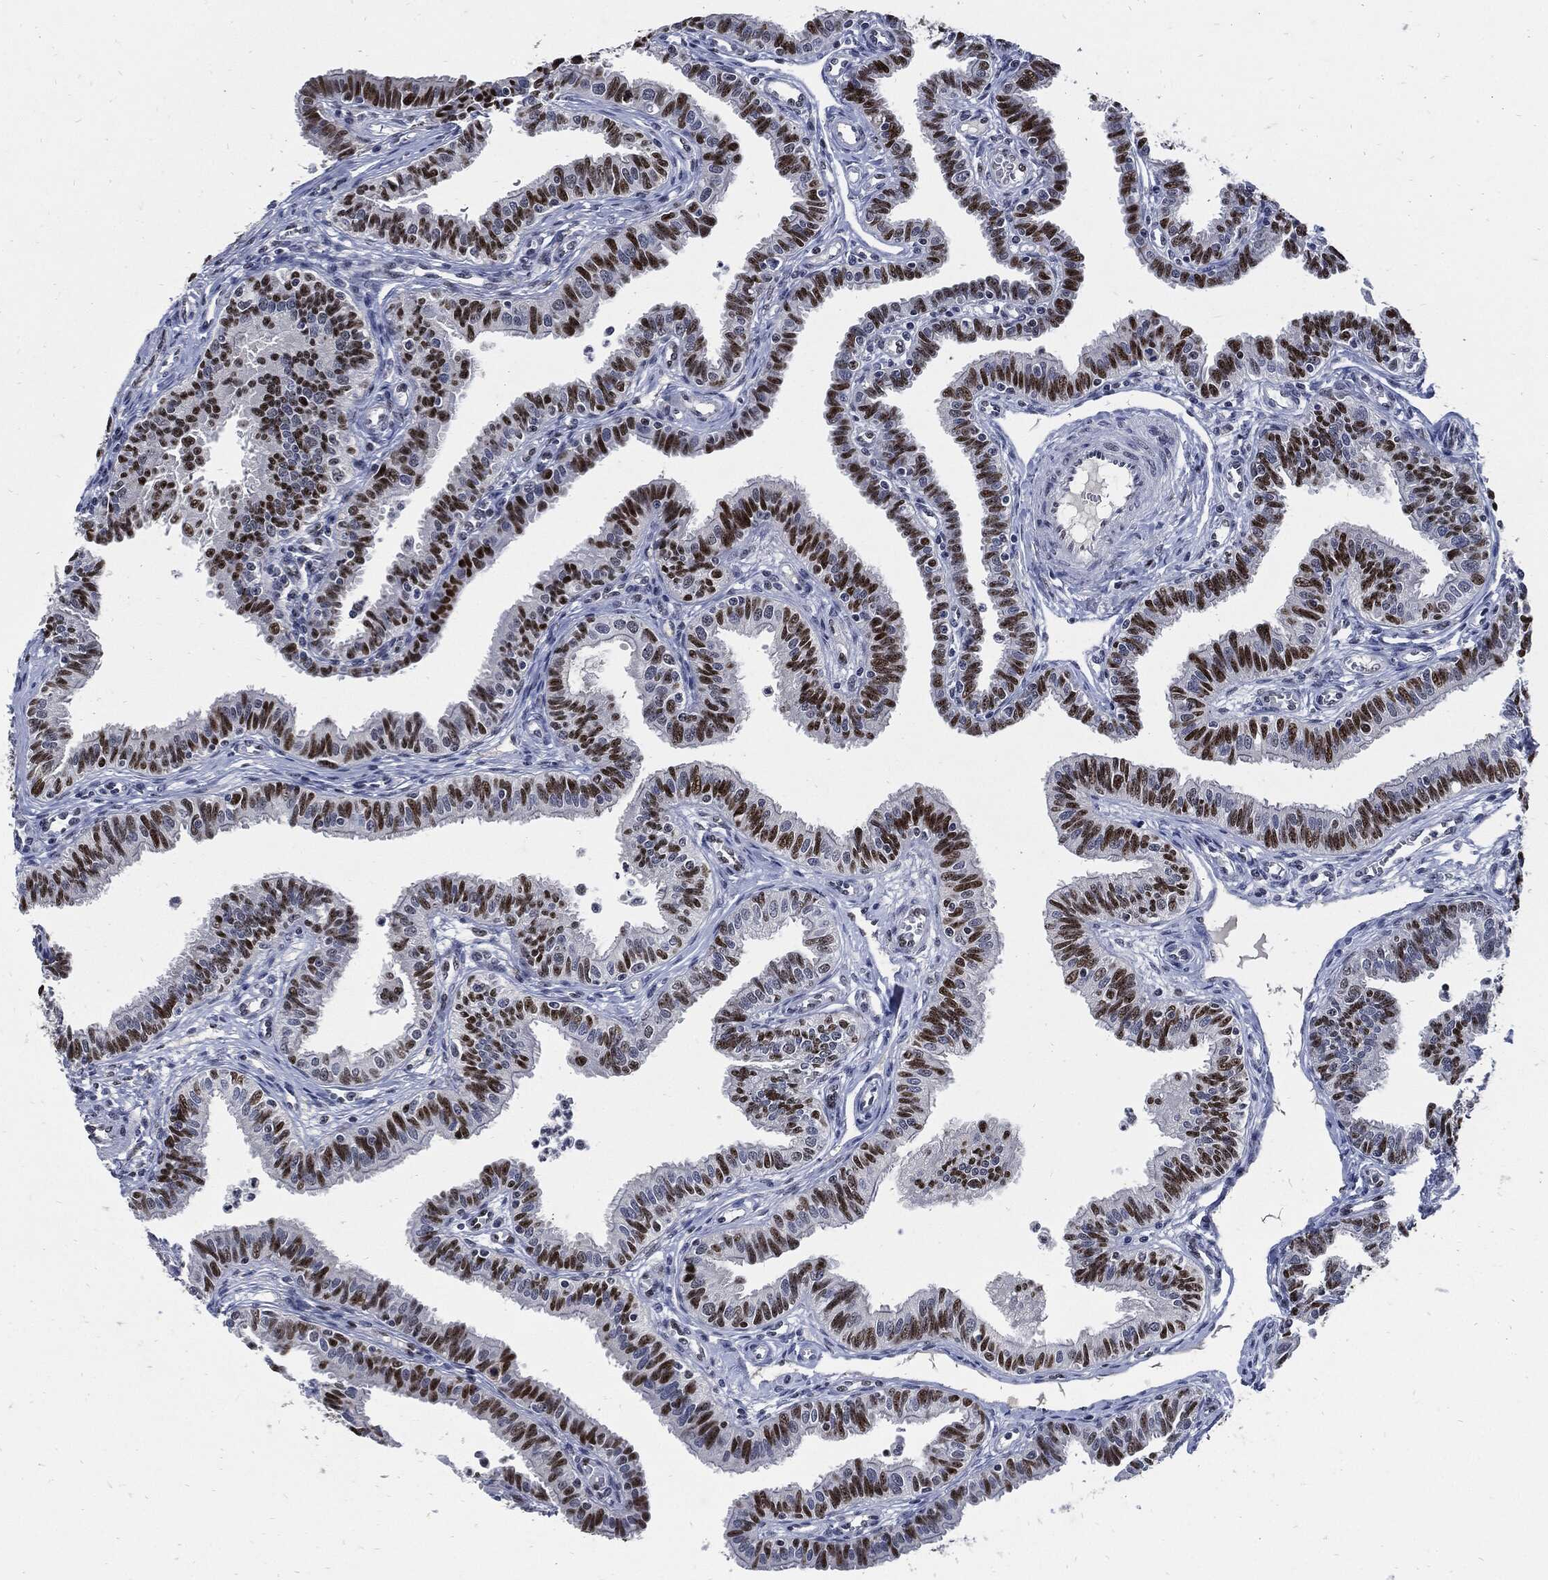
{"staining": {"intensity": "strong", "quantity": ">75%", "location": "nuclear"}, "tissue": "fallopian tube", "cell_type": "Glandular cells", "image_type": "normal", "snomed": [{"axis": "morphology", "description": "Normal tissue, NOS"}, {"axis": "topography", "description": "Fallopian tube"}], "caption": "DAB (3,3'-diaminobenzidine) immunohistochemical staining of benign human fallopian tube reveals strong nuclear protein staining in approximately >75% of glandular cells.", "gene": "NBN", "patient": {"sex": "female", "age": 36}}